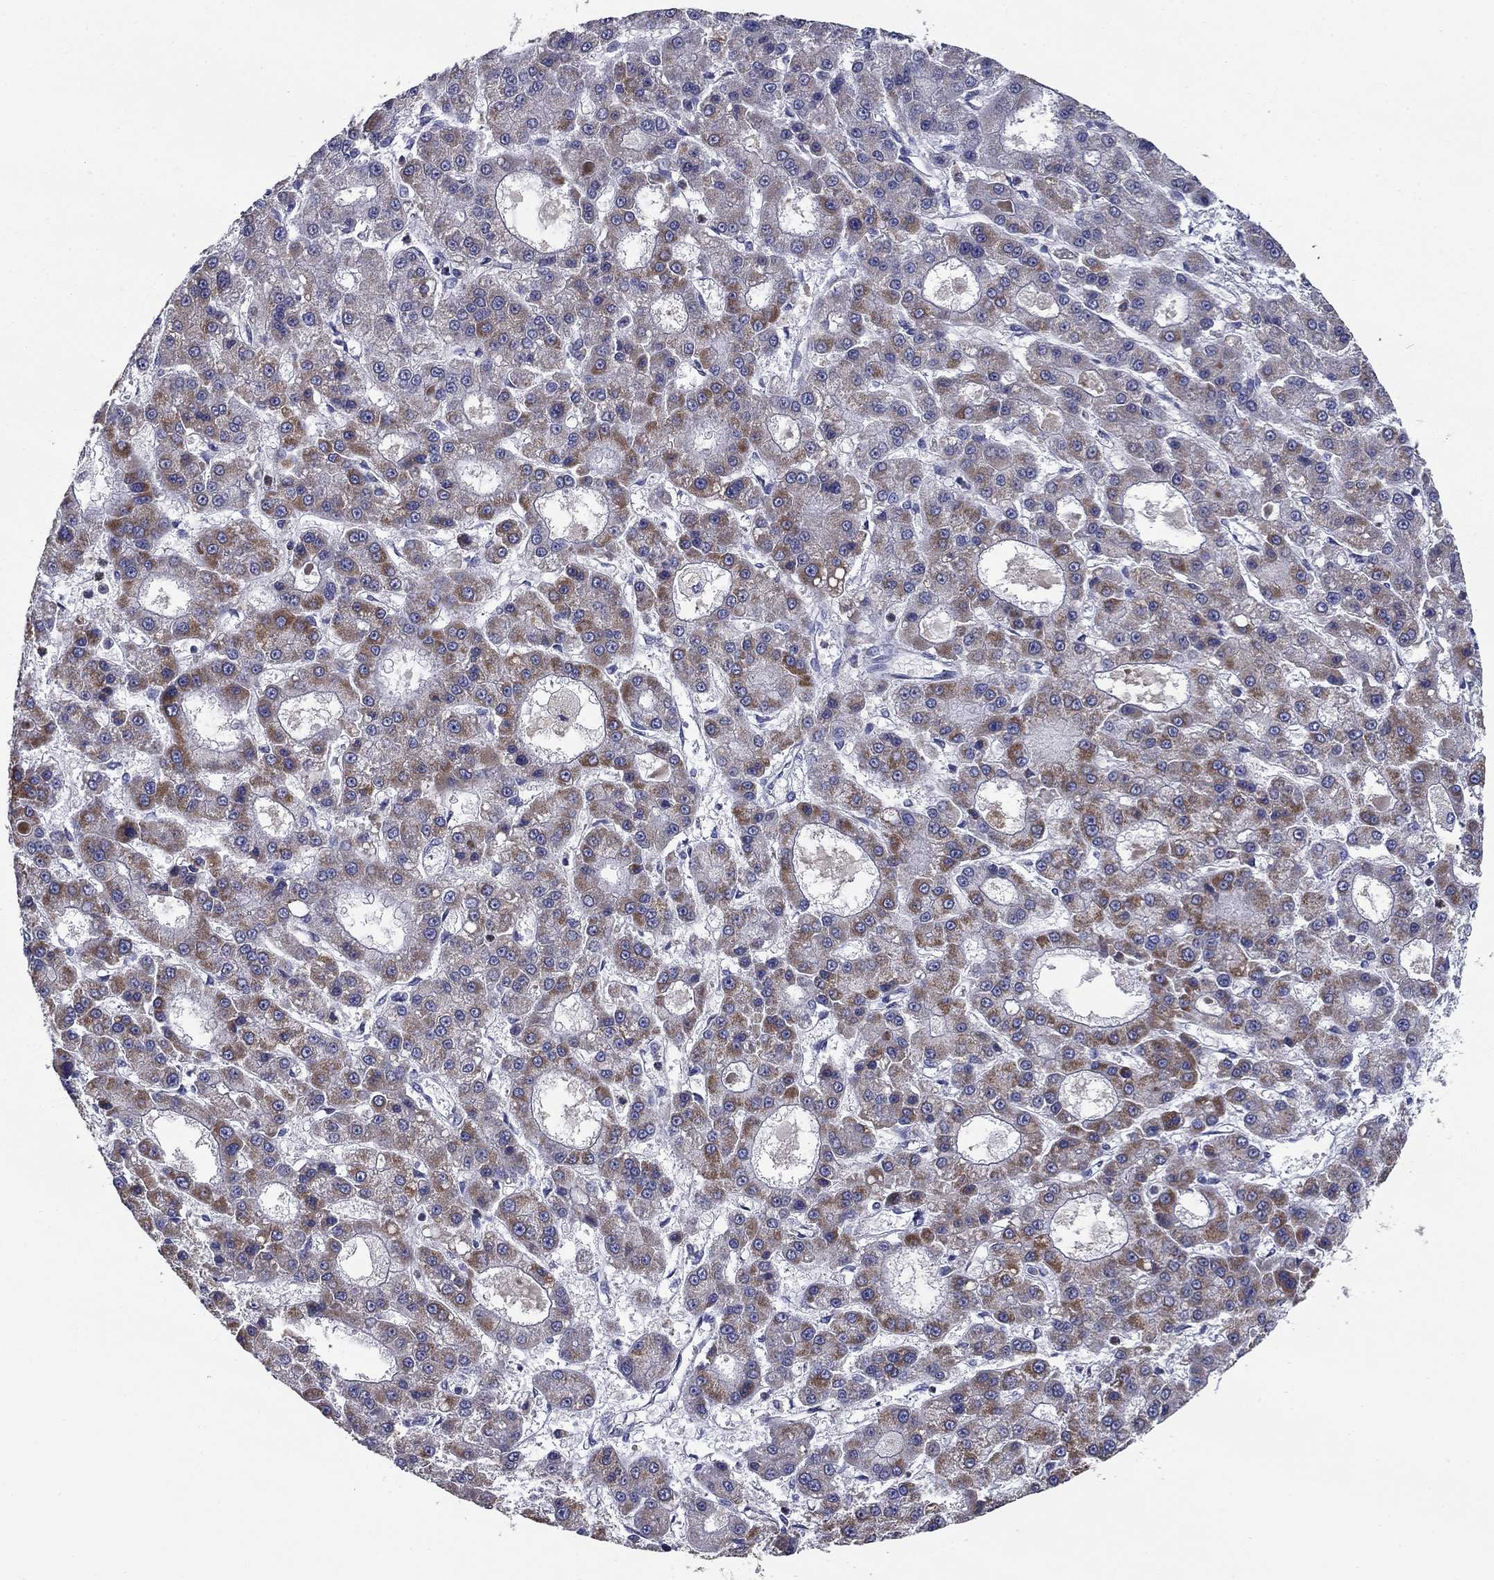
{"staining": {"intensity": "moderate", "quantity": "25%-75%", "location": "cytoplasmic/membranous"}, "tissue": "liver cancer", "cell_type": "Tumor cells", "image_type": "cancer", "snomed": [{"axis": "morphology", "description": "Carcinoma, Hepatocellular, NOS"}, {"axis": "topography", "description": "Liver"}], "caption": "Liver cancer stained for a protein (brown) displays moderate cytoplasmic/membranous positive positivity in approximately 25%-75% of tumor cells.", "gene": "NDUFA4L2", "patient": {"sex": "male", "age": 70}}